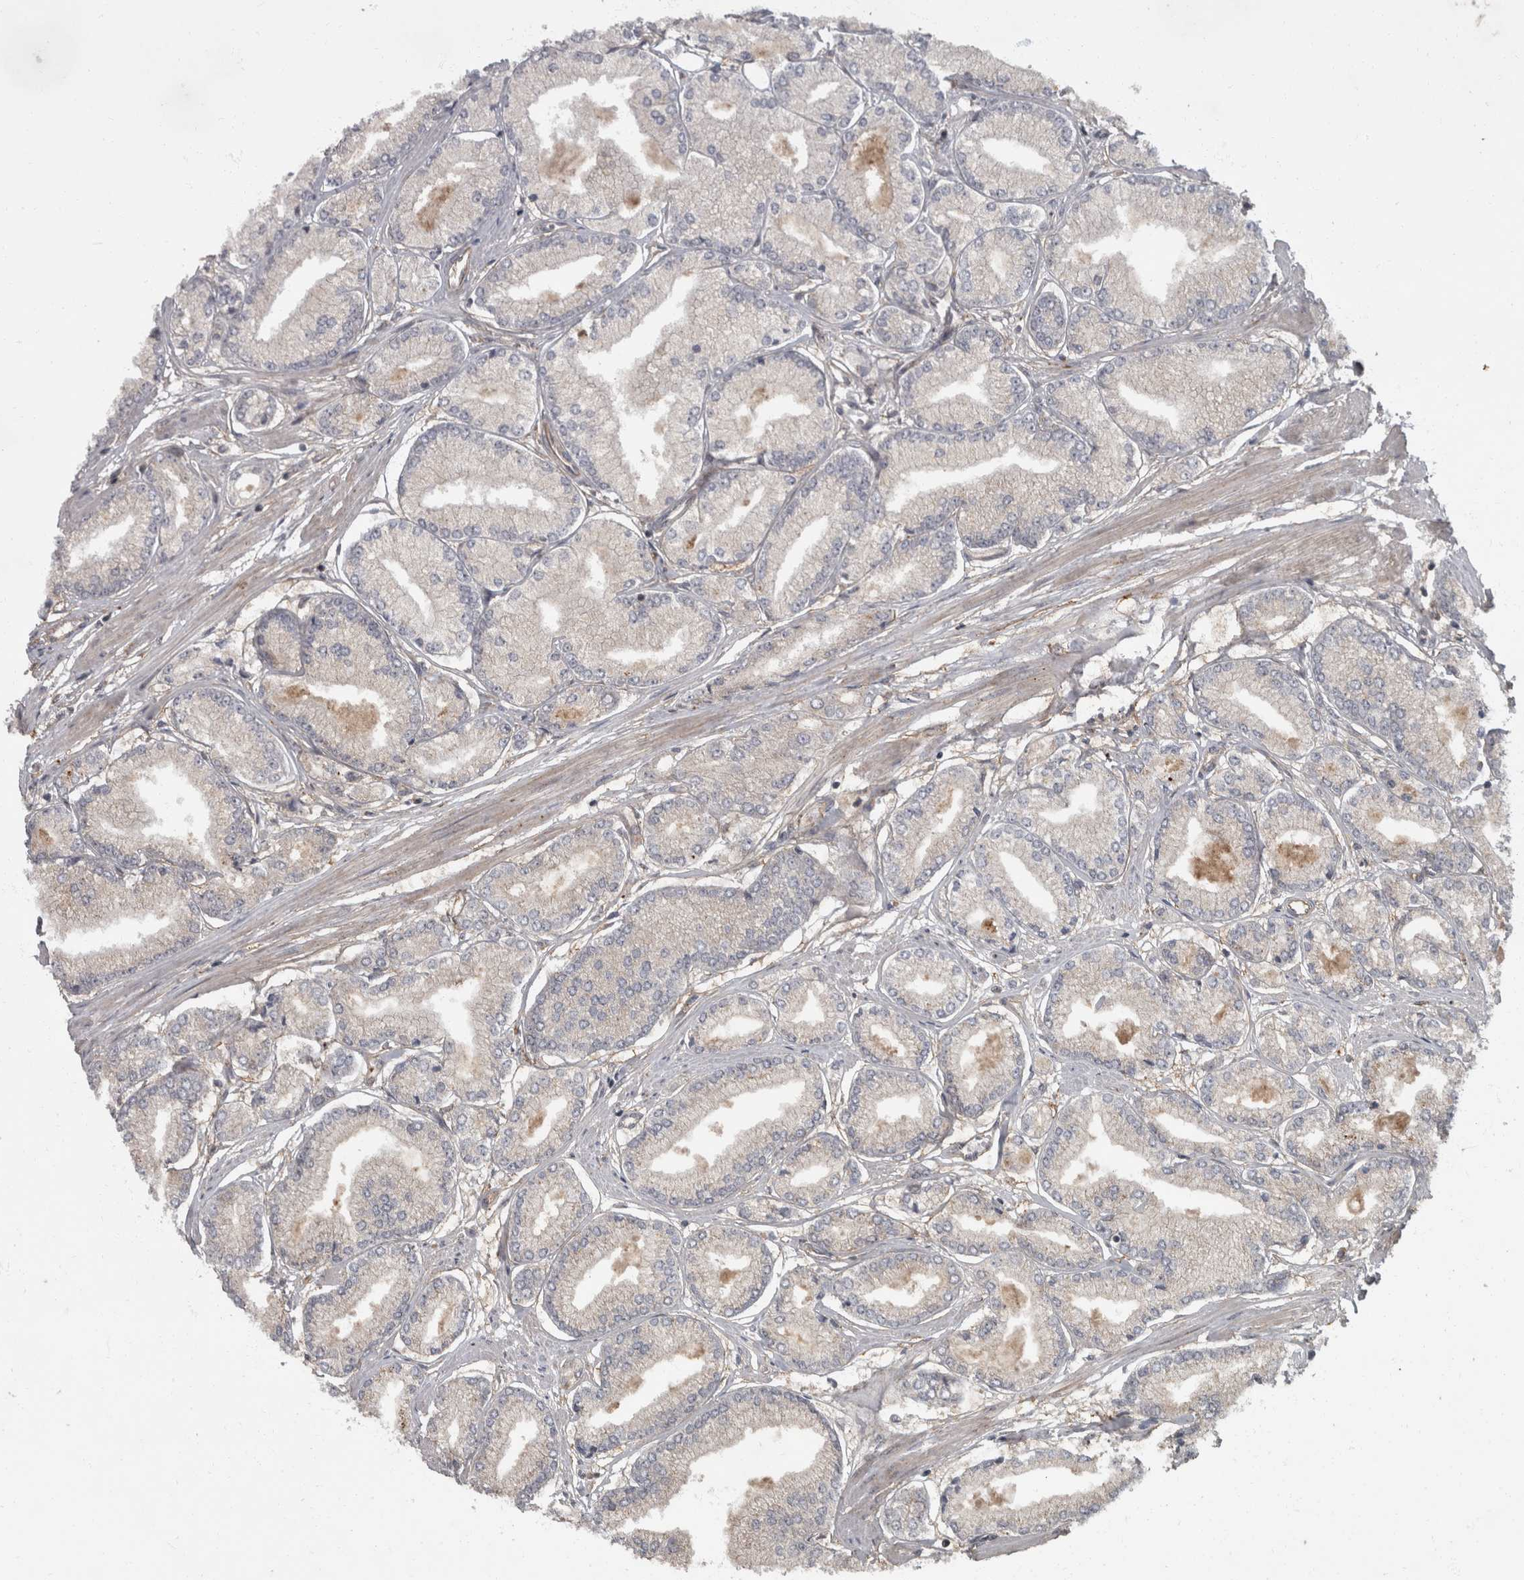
{"staining": {"intensity": "negative", "quantity": "none", "location": "none"}, "tissue": "prostate cancer", "cell_type": "Tumor cells", "image_type": "cancer", "snomed": [{"axis": "morphology", "description": "Adenocarcinoma, Low grade"}, {"axis": "topography", "description": "Prostate"}], "caption": "Immunohistochemistry (IHC) histopathology image of human prostate low-grade adenocarcinoma stained for a protein (brown), which demonstrates no expression in tumor cells.", "gene": "VEGFD", "patient": {"sex": "male", "age": 52}}